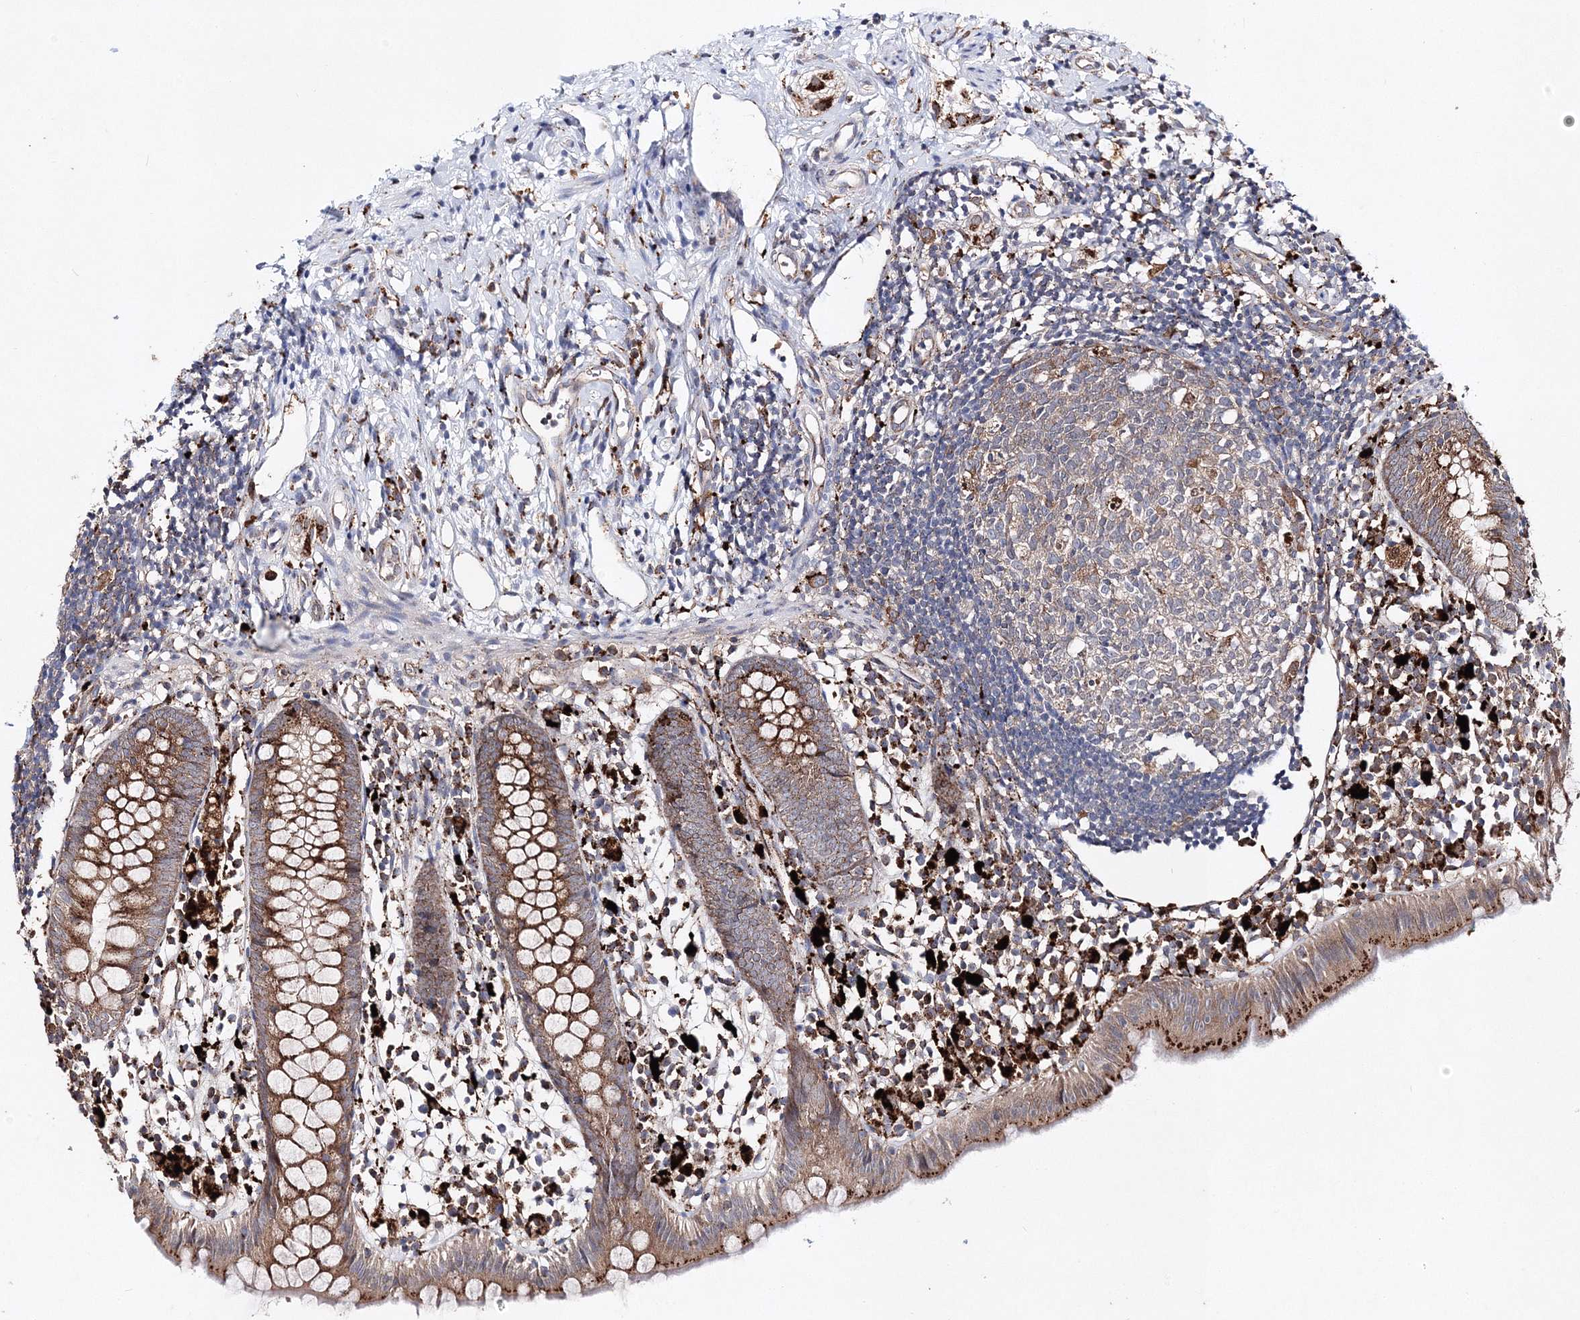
{"staining": {"intensity": "strong", "quantity": ">75%", "location": "cytoplasmic/membranous"}, "tissue": "appendix", "cell_type": "Glandular cells", "image_type": "normal", "snomed": [{"axis": "morphology", "description": "Normal tissue, NOS"}, {"axis": "topography", "description": "Appendix"}], "caption": "Glandular cells demonstrate high levels of strong cytoplasmic/membranous staining in about >75% of cells in benign appendix.", "gene": "C3orf38", "patient": {"sex": "female", "age": 20}}